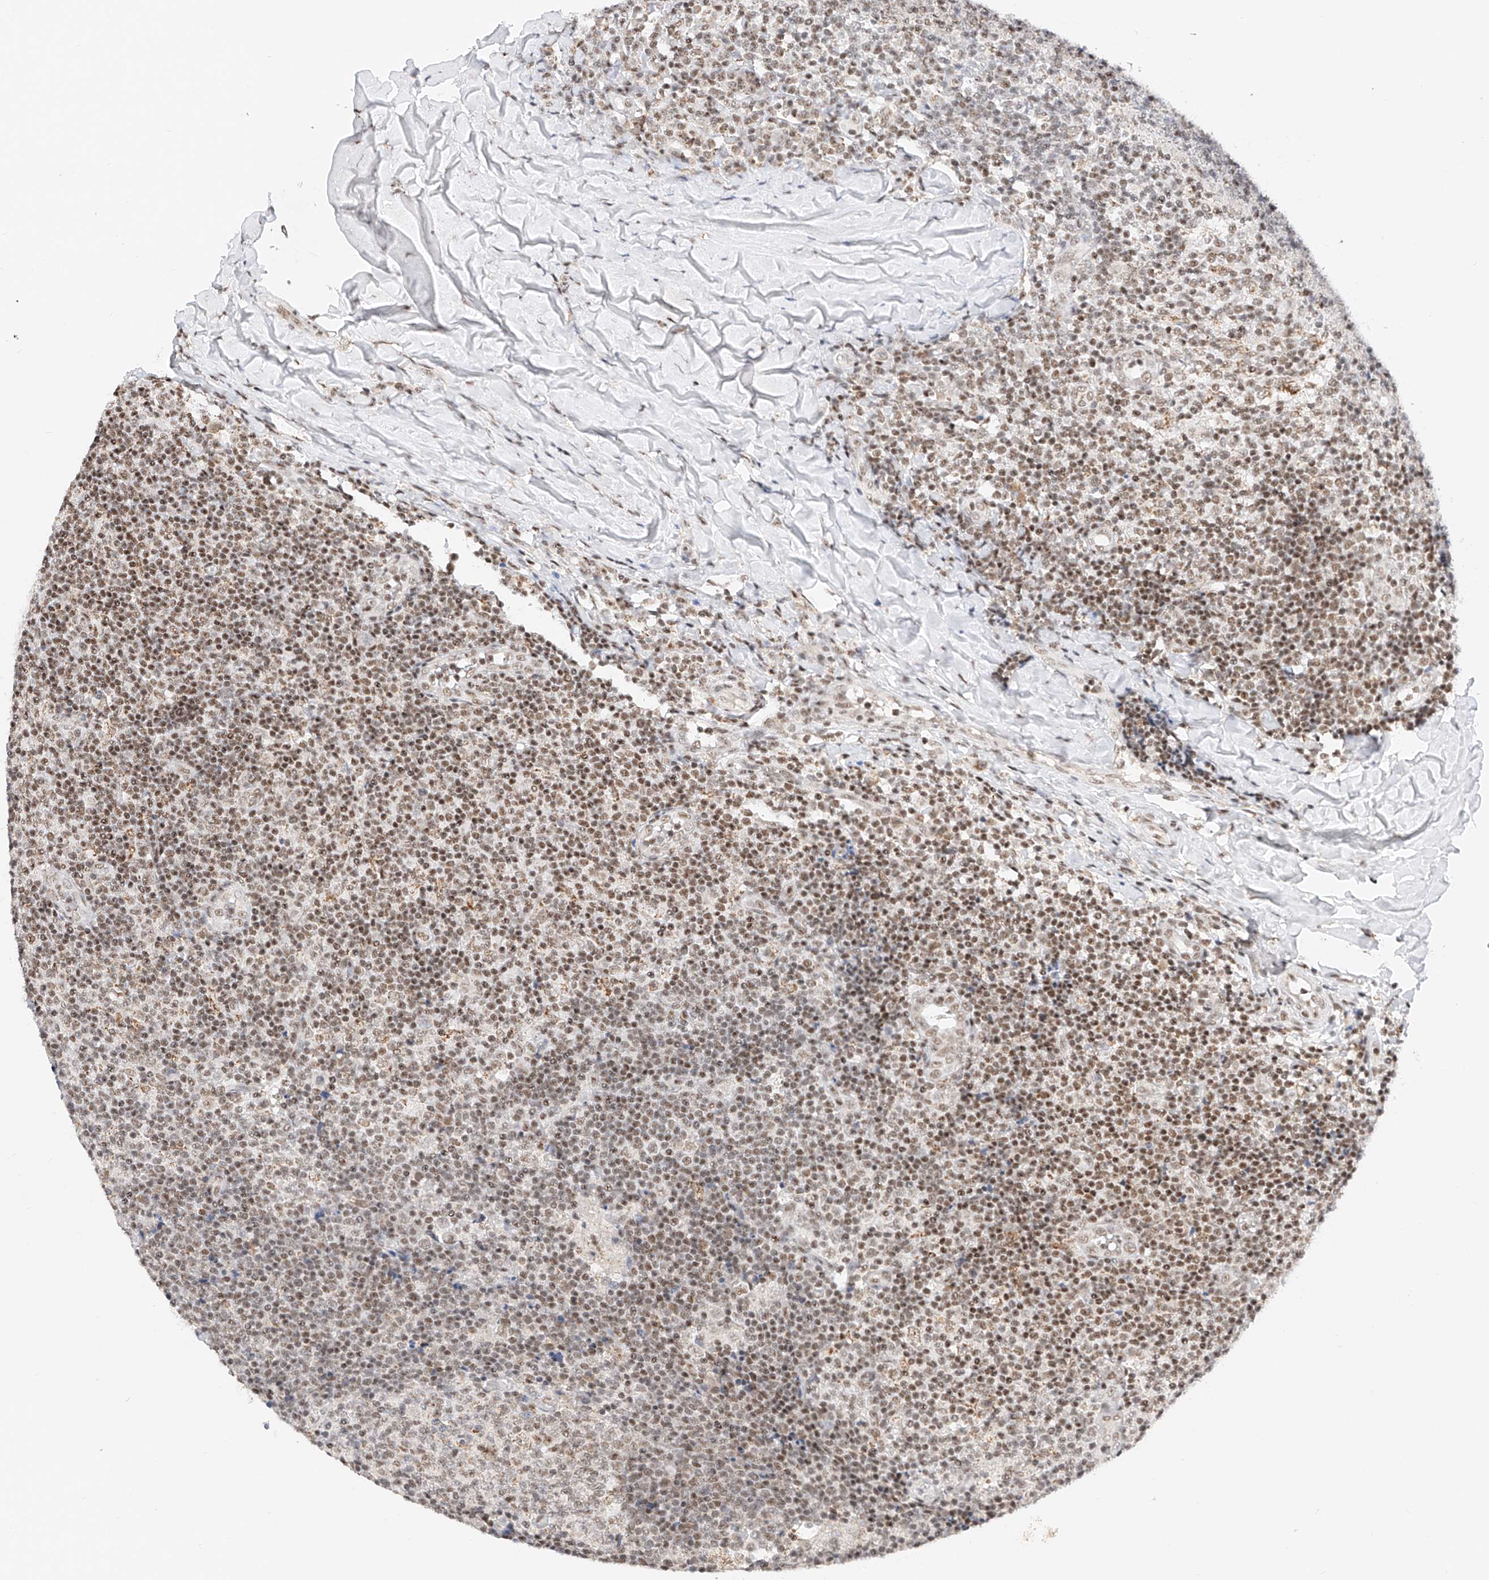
{"staining": {"intensity": "moderate", "quantity": ">75%", "location": "nuclear"}, "tissue": "tonsil", "cell_type": "Germinal center cells", "image_type": "normal", "snomed": [{"axis": "morphology", "description": "Normal tissue, NOS"}, {"axis": "topography", "description": "Tonsil"}], "caption": "Approximately >75% of germinal center cells in benign human tonsil reveal moderate nuclear protein staining as visualized by brown immunohistochemical staining.", "gene": "NRF1", "patient": {"sex": "female", "age": 19}}